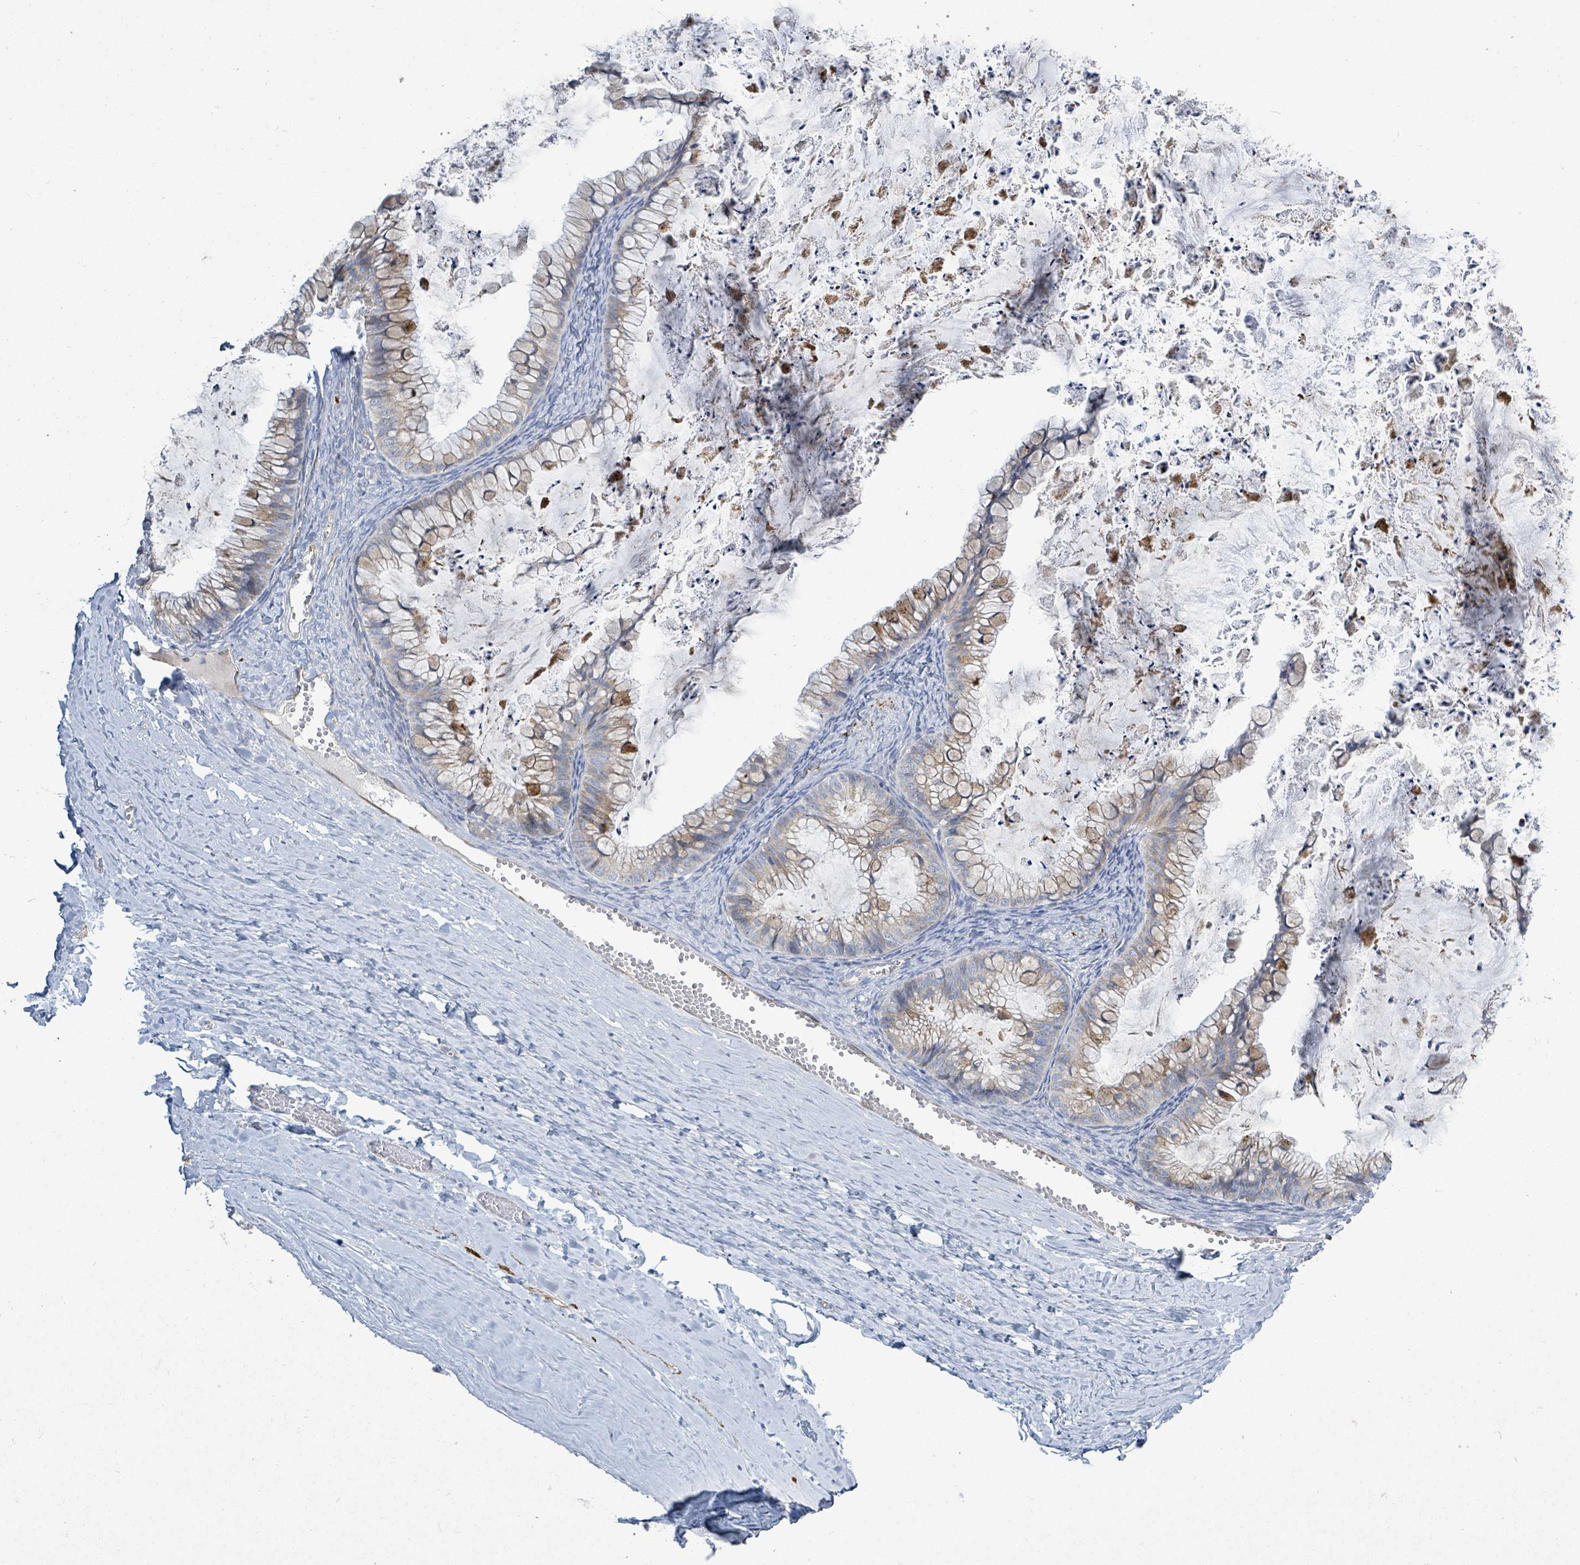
{"staining": {"intensity": "moderate", "quantity": "25%-75%", "location": "cytoplasmic/membranous"}, "tissue": "ovarian cancer", "cell_type": "Tumor cells", "image_type": "cancer", "snomed": [{"axis": "morphology", "description": "Cystadenocarcinoma, mucinous, NOS"}, {"axis": "topography", "description": "Ovary"}], "caption": "Human ovarian mucinous cystadenocarcinoma stained with a brown dye exhibits moderate cytoplasmic/membranous positive expression in about 25%-75% of tumor cells.", "gene": "SIRPB1", "patient": {"sex": "female", "age": 35}}